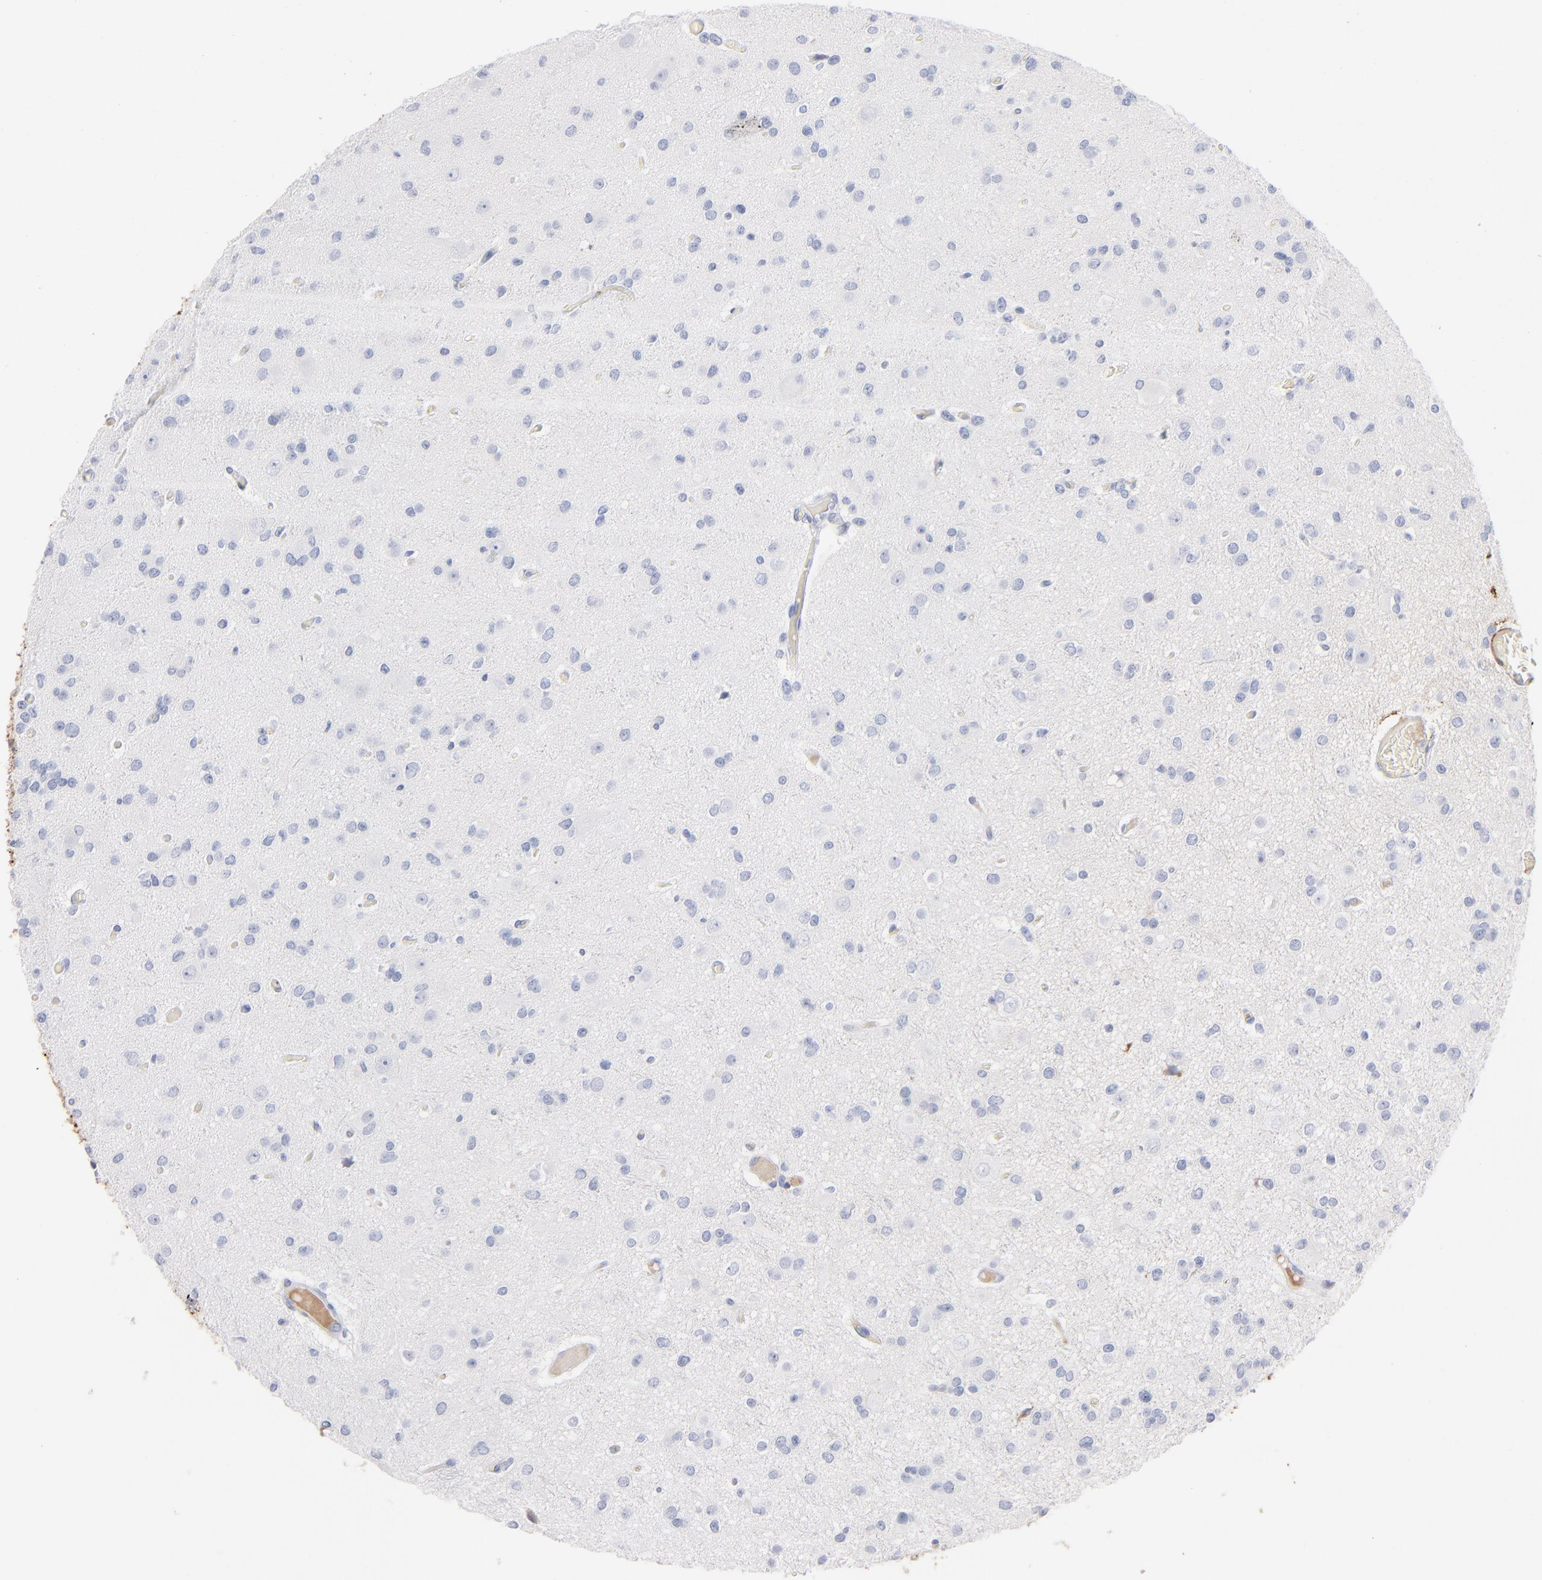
{"staining": {"intensity": "negative", "quantity": "none", "location": "none"}, "tissue": "glioma", "cell_type": "Tumor cells", "image_type": "cancer", "snomed": [{"axis": "morphology", "description": "Glioma, malignant, Low grade"}, {"axis": "topography", "description": "Brain"}], "caption": "High power microscopy photomicrograph of an immunohistochemistry image of malignant glioma (low-grade), revealing no significant staining in tumor cells. (Brightfield microscopy of DAB (3,3'-diaminobenzidine) immunohistochemistry (IHC) at high magnification).", "gene": "APOH", "patient": {"sex": "male", "age": 42}}